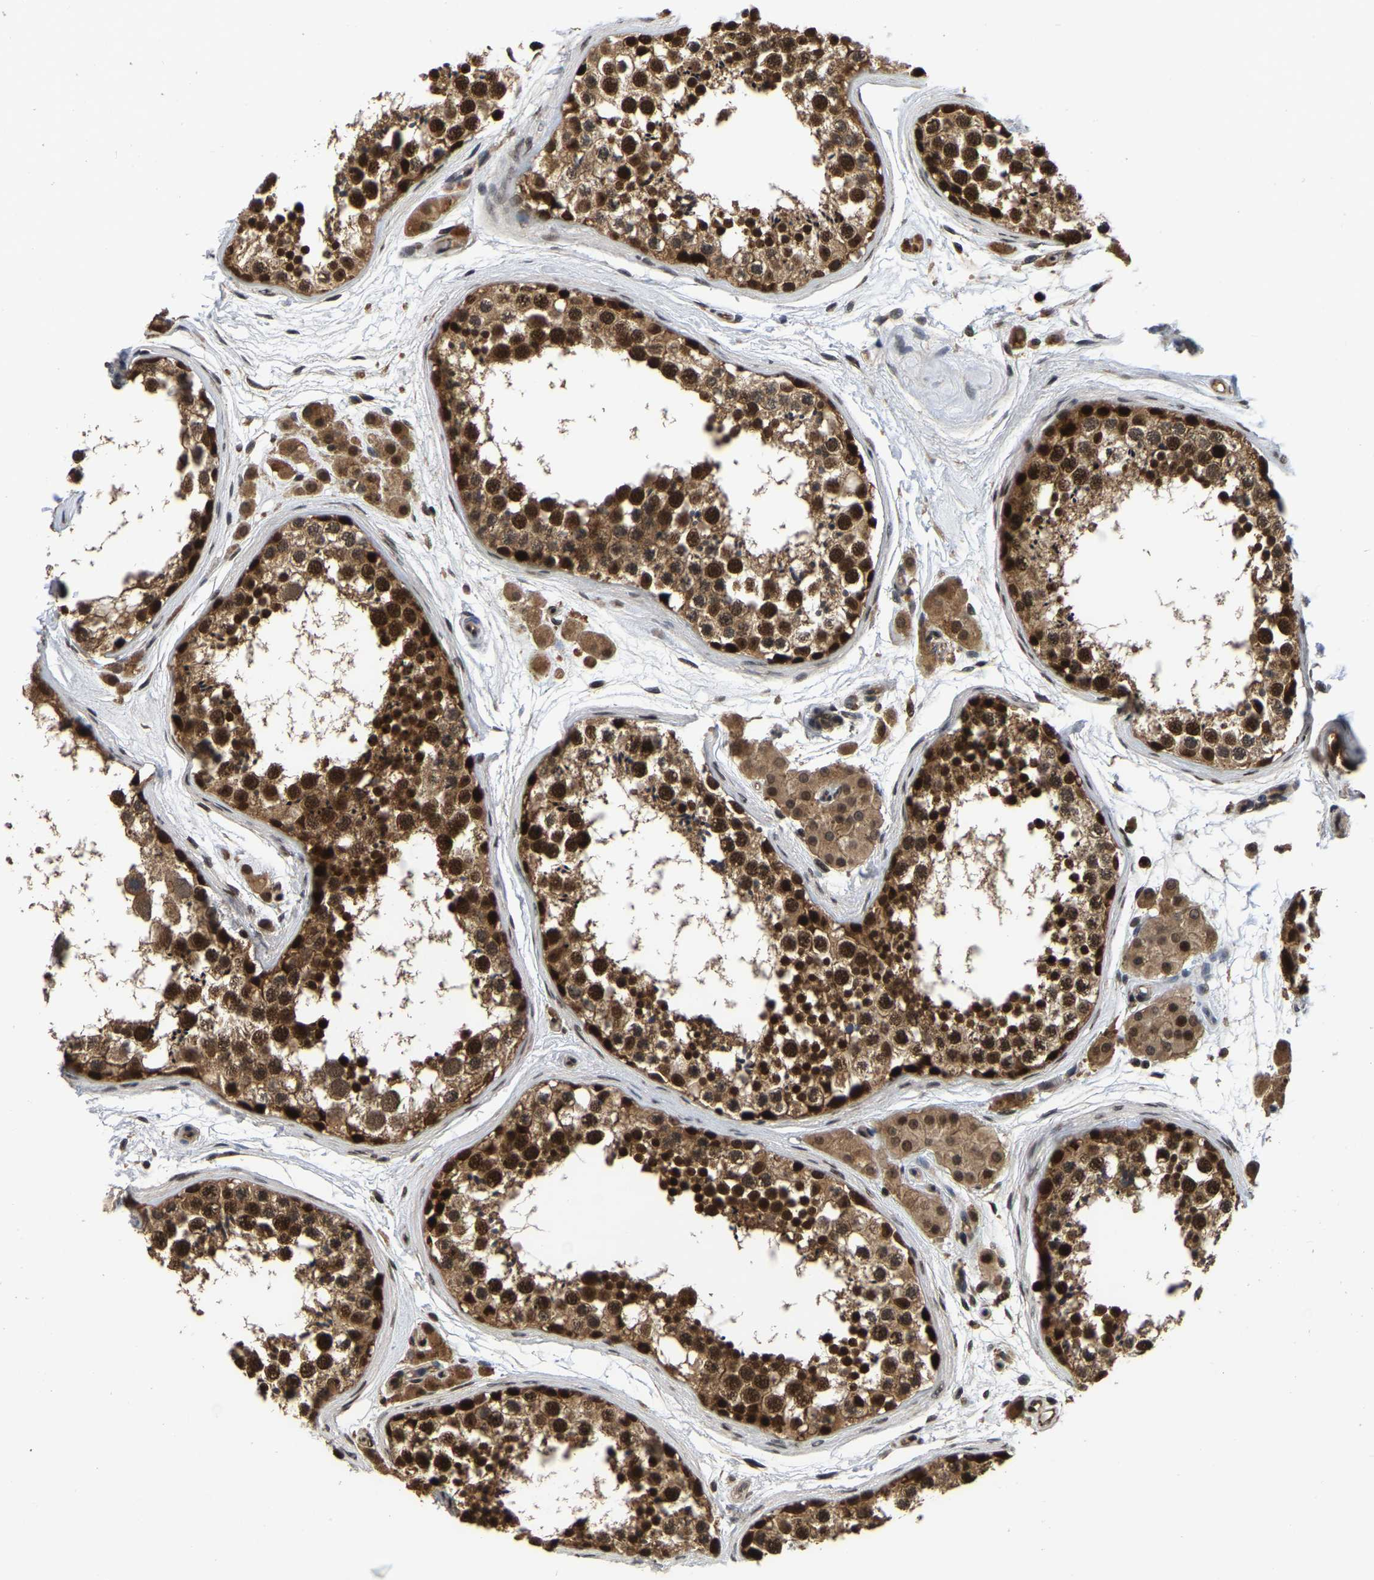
{"staining": {"intensity": "strong", "quantity": ">75%", "location": "cytoplasmic/membranous,nuclear"}, "tissue": "testis", "cell_type": "Cells in seminiferous ducts", "image_type": "normal", "snomed": [{"axis": "morphology", "description": "Normal tissue, NOS"}, {"axis": "topography", "description": "Testis"}], "caption": "Testis stained for a protein (brown) exhibits strong cytoplasmic/membranous,nuclear positive positivity in approximately >75% of cells in seminiferous ducts.", "gene": "CIAO1", "patient": {"sex": "male", "age": 56}}